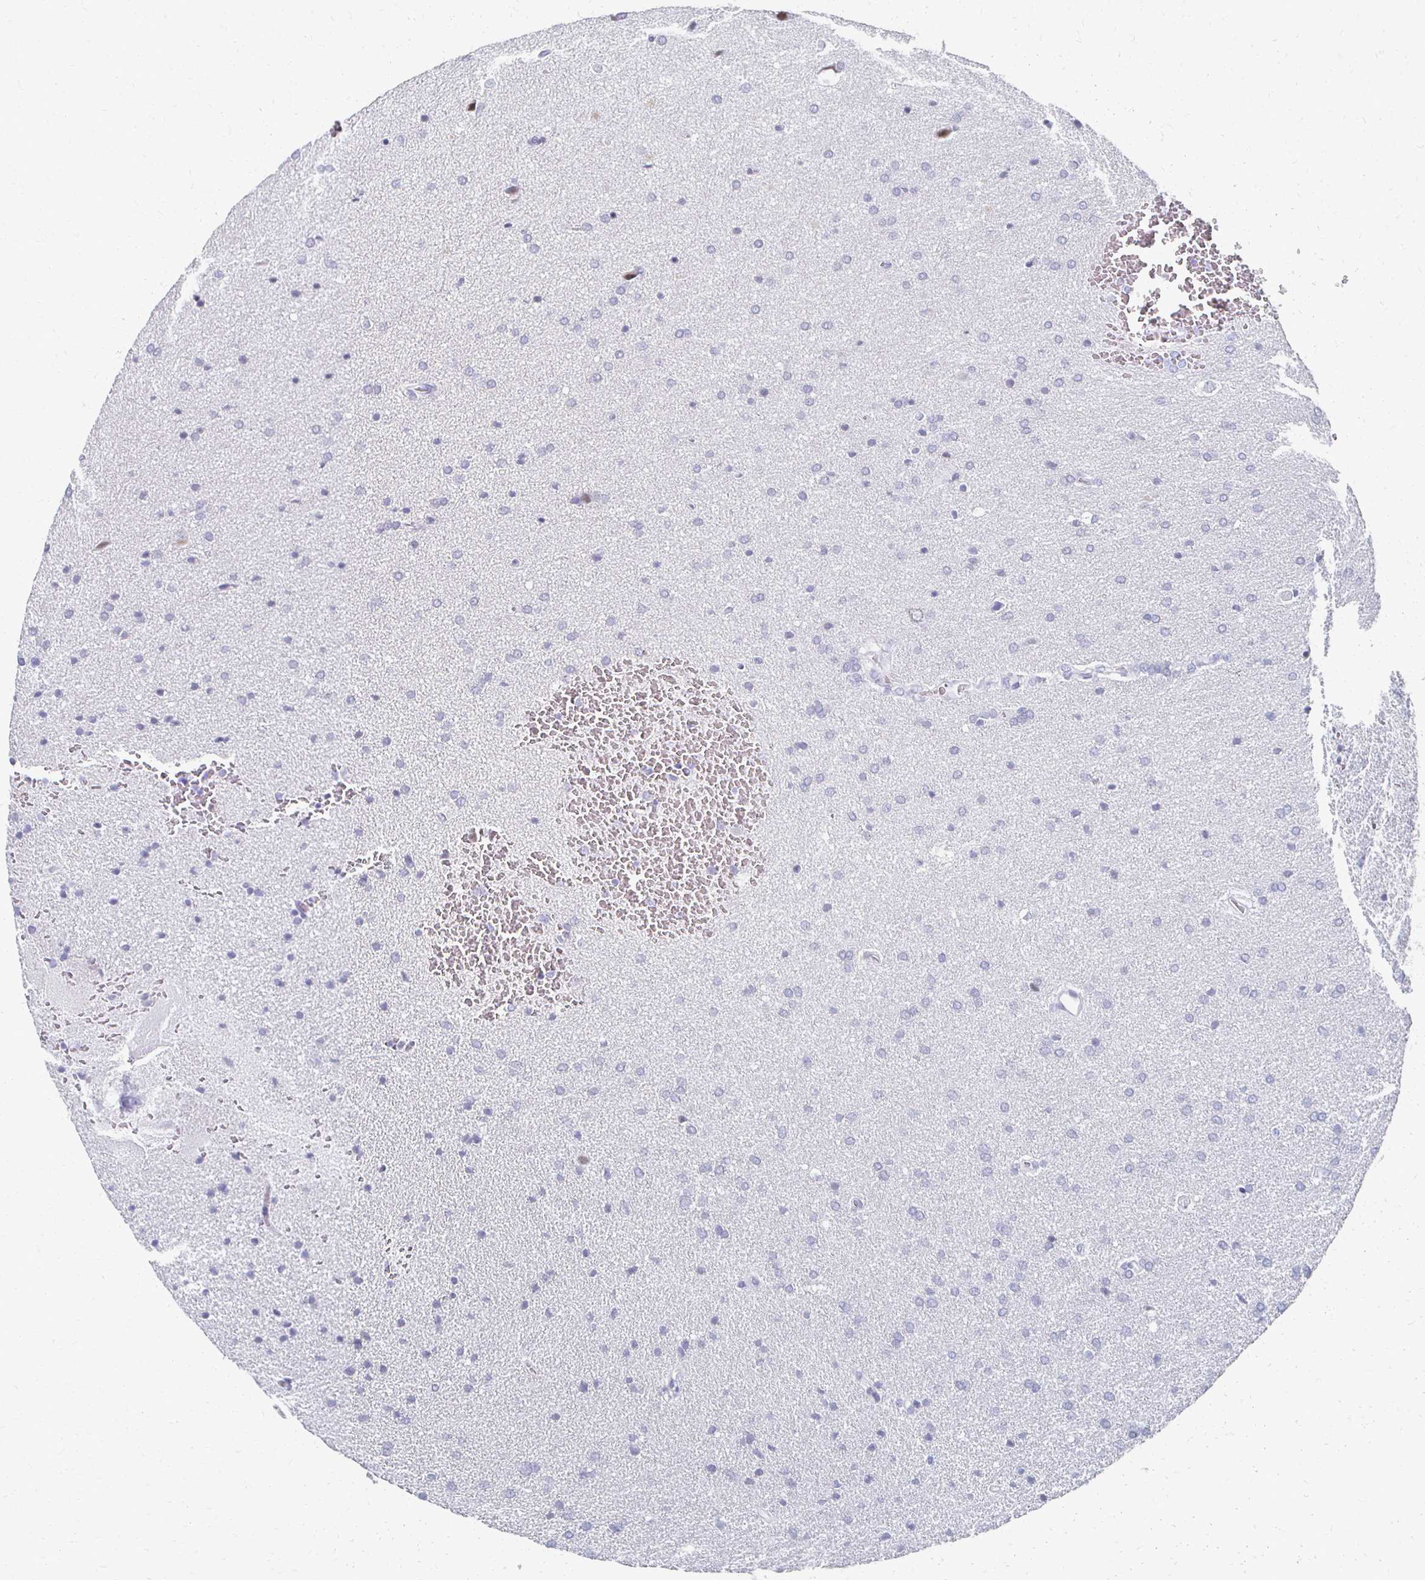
{"staining": {"intensity": "negative", "quantity": "none", "location": "none"}, "tissue": "glioma", "cell_type": "Tumor cells", "image_type": "cancer", "snomed": [{"axis": "morphology", "description": "Glioma, malignant, Low grade"}, {"axis": "topography", "description": "Brain"}], "caption": "A high-resolution photomicrograph shows immunohistochemistry (IHC) staining of glioma, which exhibits no significant positivity in tumor cells.", "gene": "CXCR2", "patient": {"sex": "female", "age": 34}}